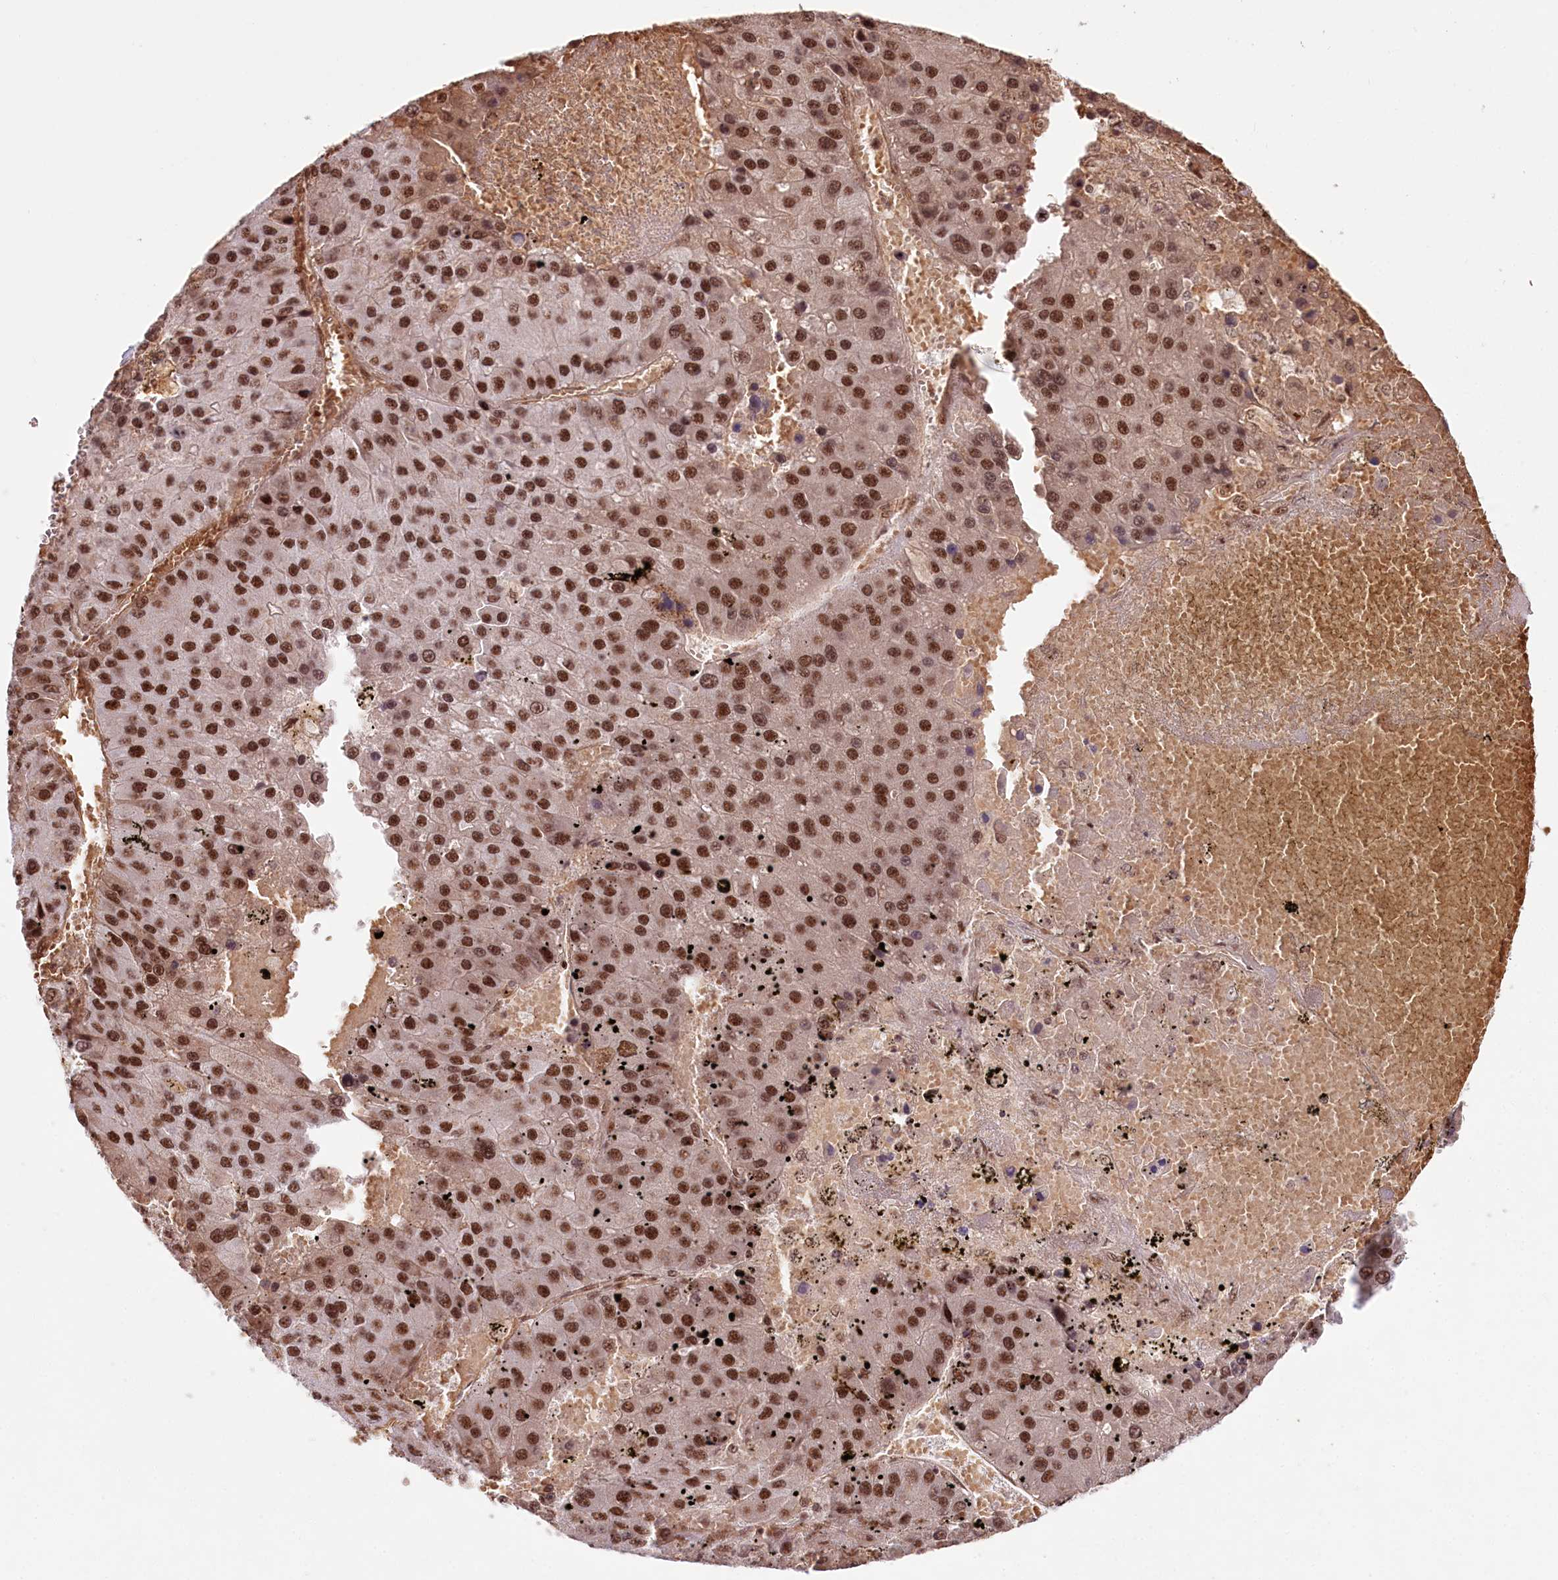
{"staining": {"intensity": "strong", "quantity": ">75%", "location": "nuclear"}, "tissue": "liver cancer", "cell_type": "Tumor cells", "image_type": "cancer", "snomed": [{"axis": "morphology", "description": "Carcinoma, Hepatocellular, NOS"}, {"axis": "topography", "description": "Liver"}], "caption": "Protein staining of liver cancer tissue reveals strong nuclear expression in approximately >75% of tumor cells.", "gene": "TUBGCP2", "patient": {"sex": "female", "age": 73}}